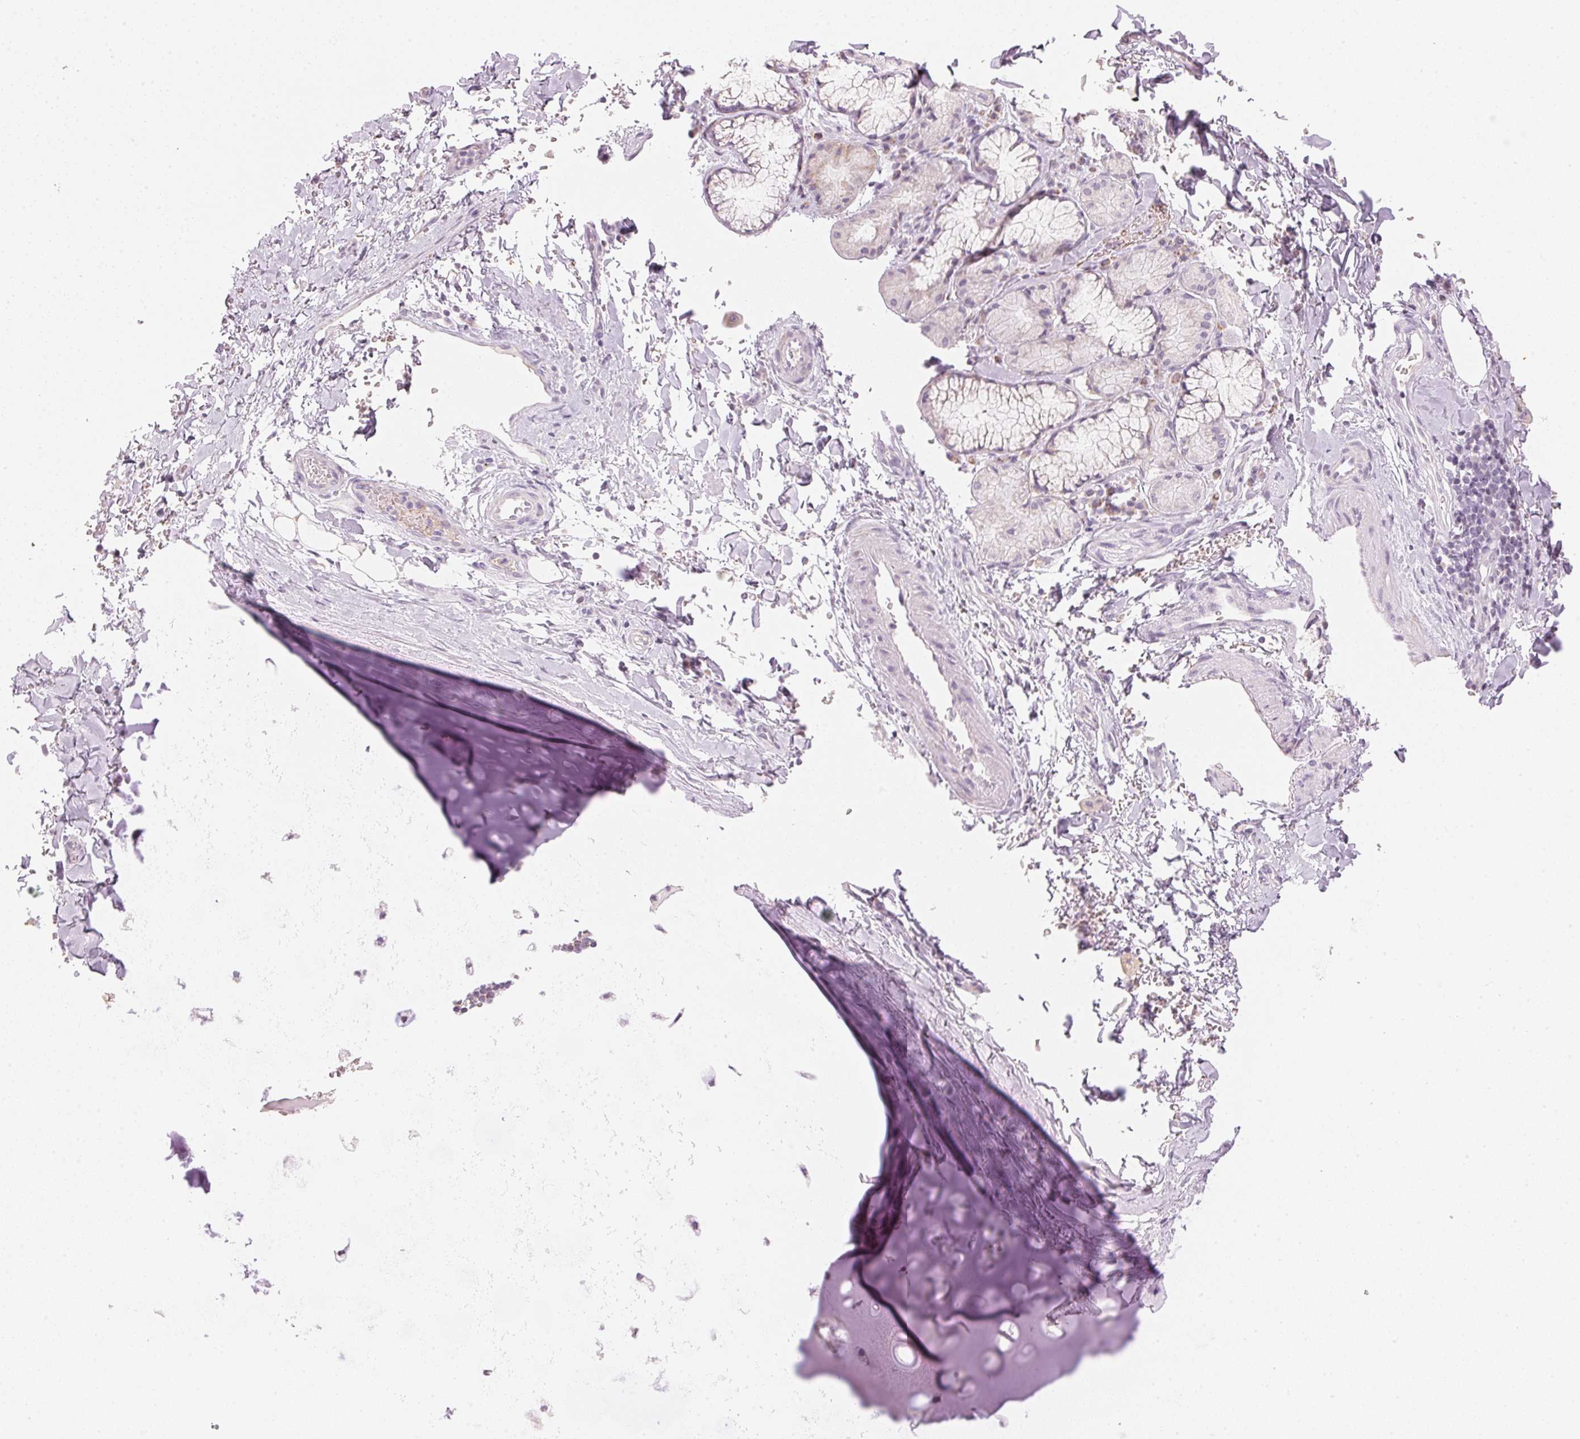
{"staining": {"intensity": "negative", "quantity": "none", "location": "none"}, "tissue": "soft tissue", "cell_type": "Chondrocytes", "image_type": "normal", "snomed": [{"axis": "morphology", "description": "Normal tissue, NOS"}, {"axis": "topography", "description": "Cartilage tissue"}, {"axis": "topography", "description": "Bronchus"}], "caption": "High power microscopy photomicrograph of an immunohistochemistry photomicrograph of unremarkable soft tissue, revealing no significant positivity in chondrocytes.", "gene": "HOXB13", "patient": {"sex": "male", "age": 64}}